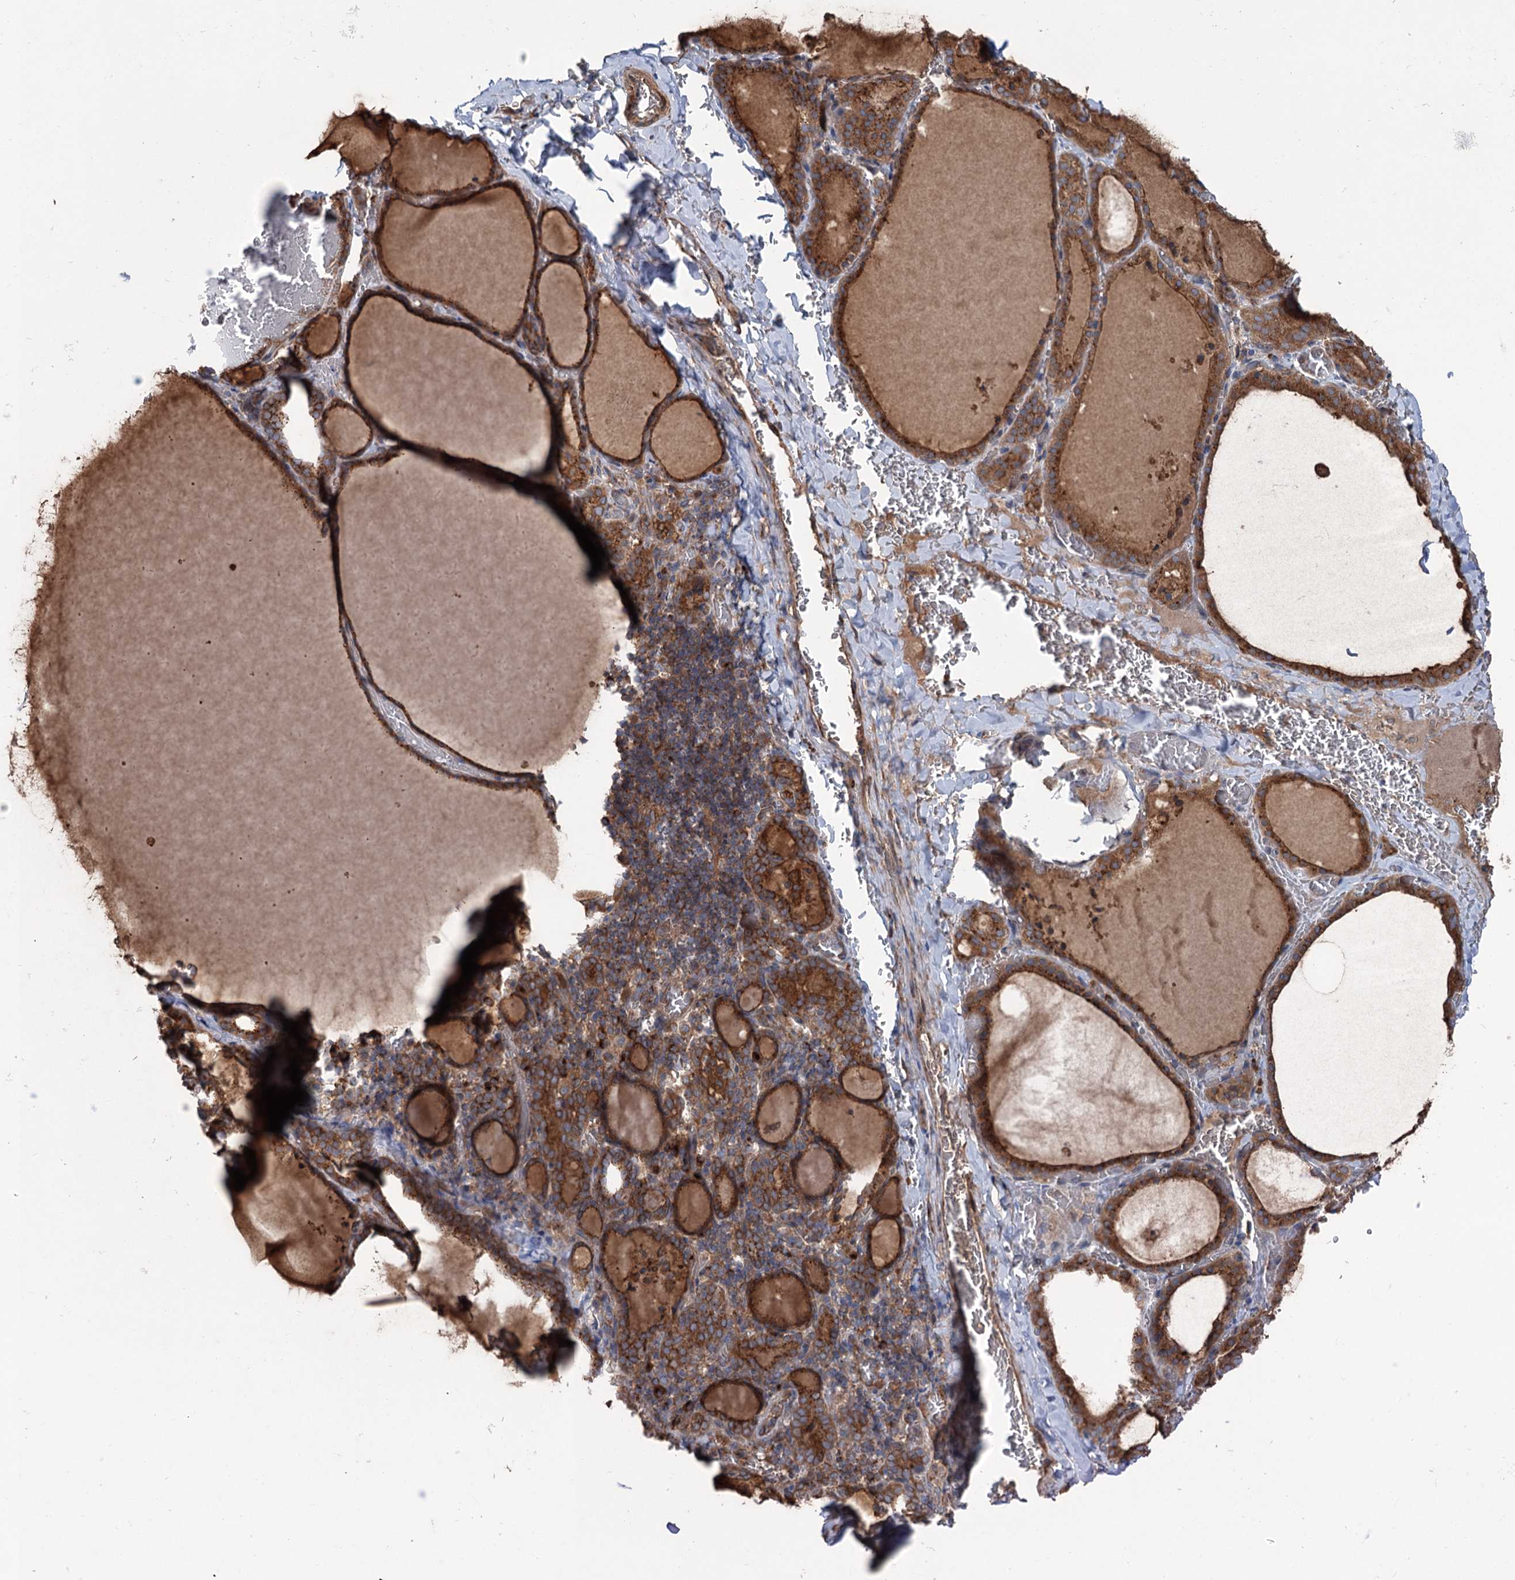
{"staining": {"intensity": "strong", "quantity": ">75%", "location": "cytoplasmic/membranous"}, "tissue": "thyroid gland", "cell_type": "Glandular cells", "image_type": "normal", "snomed": [{"axis": "morphology", "description": "Normal tissue, NOS"}, {"axis": "topography", "description": "Thyroid gland"}], "caption": "Normal thyroid gland was stained to show a protein in brown. There is high levels of strong cytoplasmic/membranous positivity in about >75% of glandular cells.", "gene": "CALCOCO1", "patient": {"sex": "female", "age": 39}}